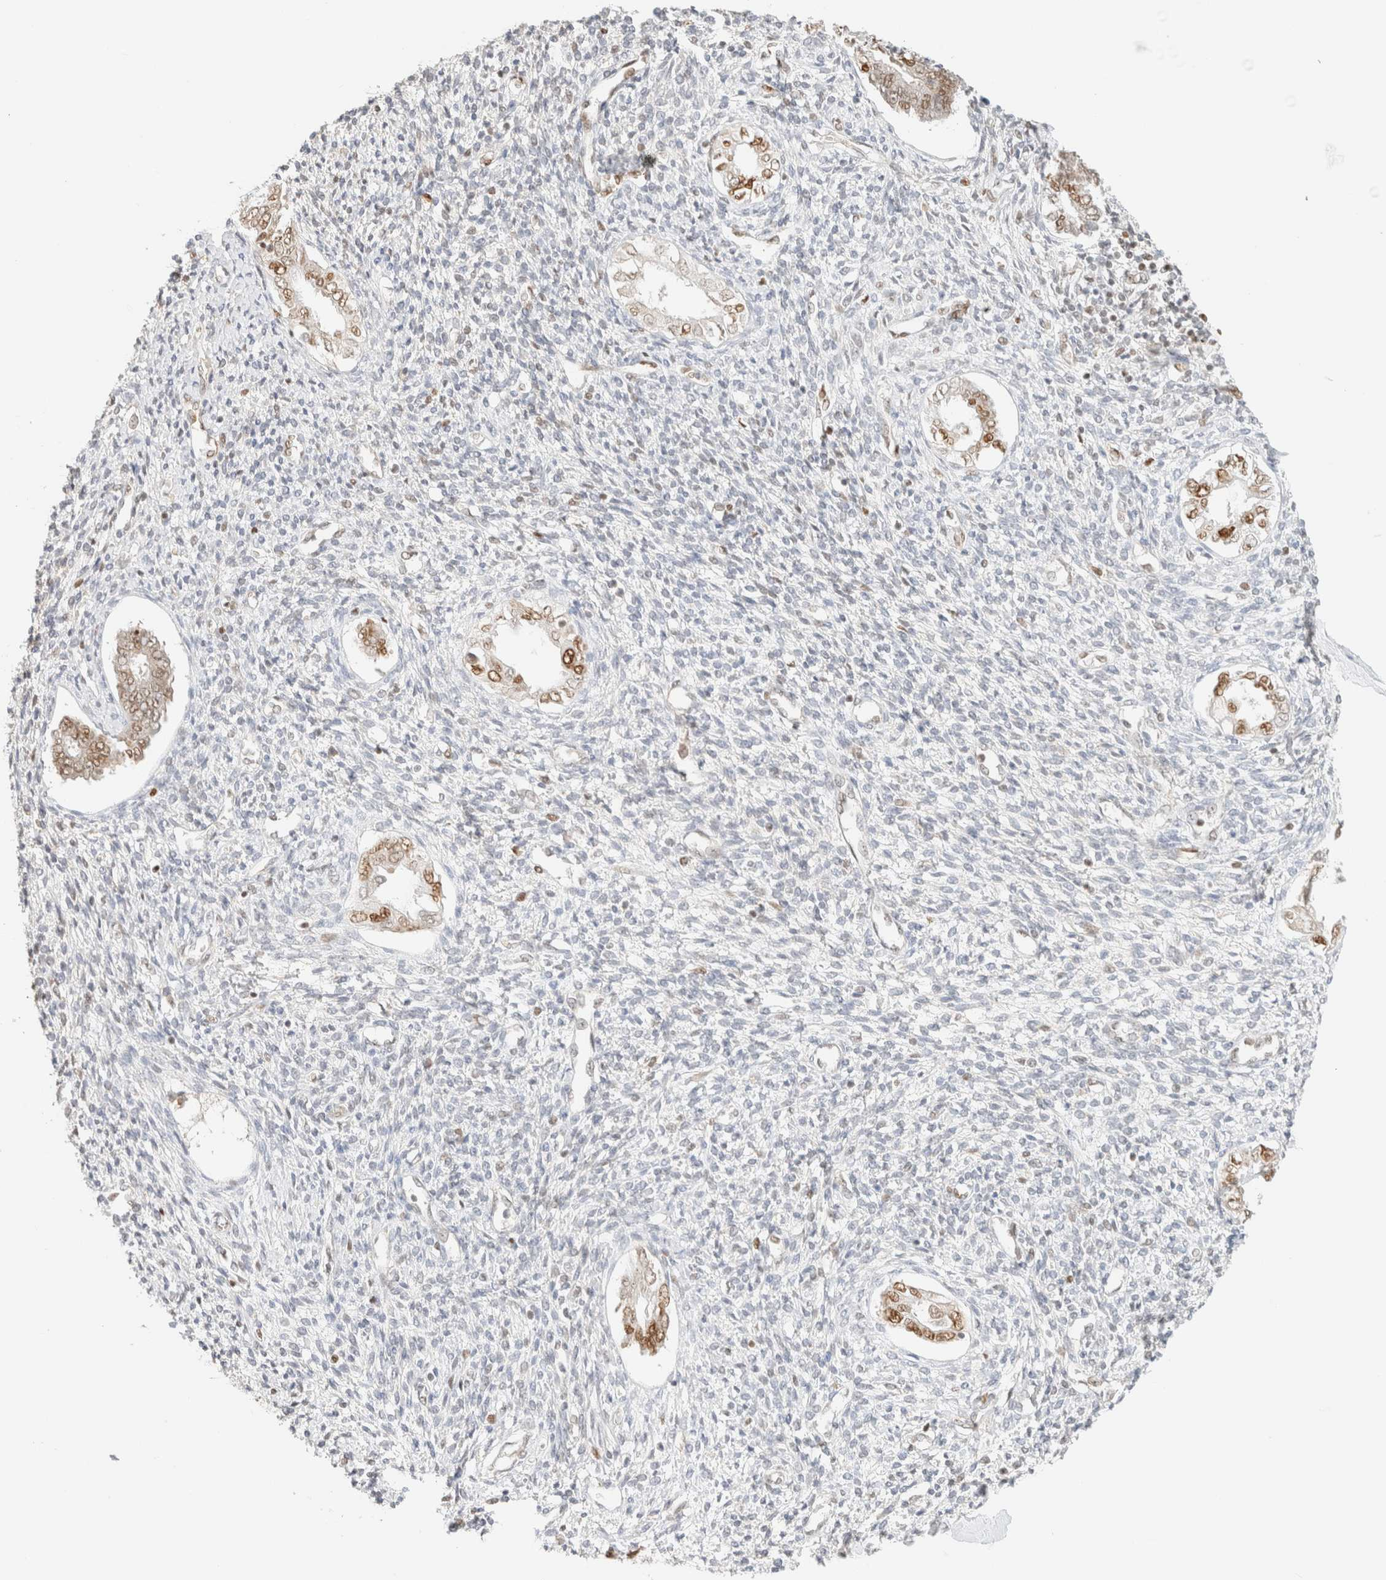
{"staining": {"intensity": "negative", "quantity": "none", "location": "none"}, "tissue": "endometrium", "cell_type": "Cells in endometrial stroma", "image_type": "normal", "snomed": [{"axis": "morphology", "description": "Normal tissue, NOS"}, {"axis": "topography", "description": "Endometrium"}], "caption": "IHC histopathology image of unremarkable endometrium: endometrium stained with DAB (3,3'-diaminobenzidine) shows no significant protein staining in cells in endometrial stroma. (DAB IHC, high magnification).", "gene": "DDB2", "patient": {"sex": "female", "age": 66}}